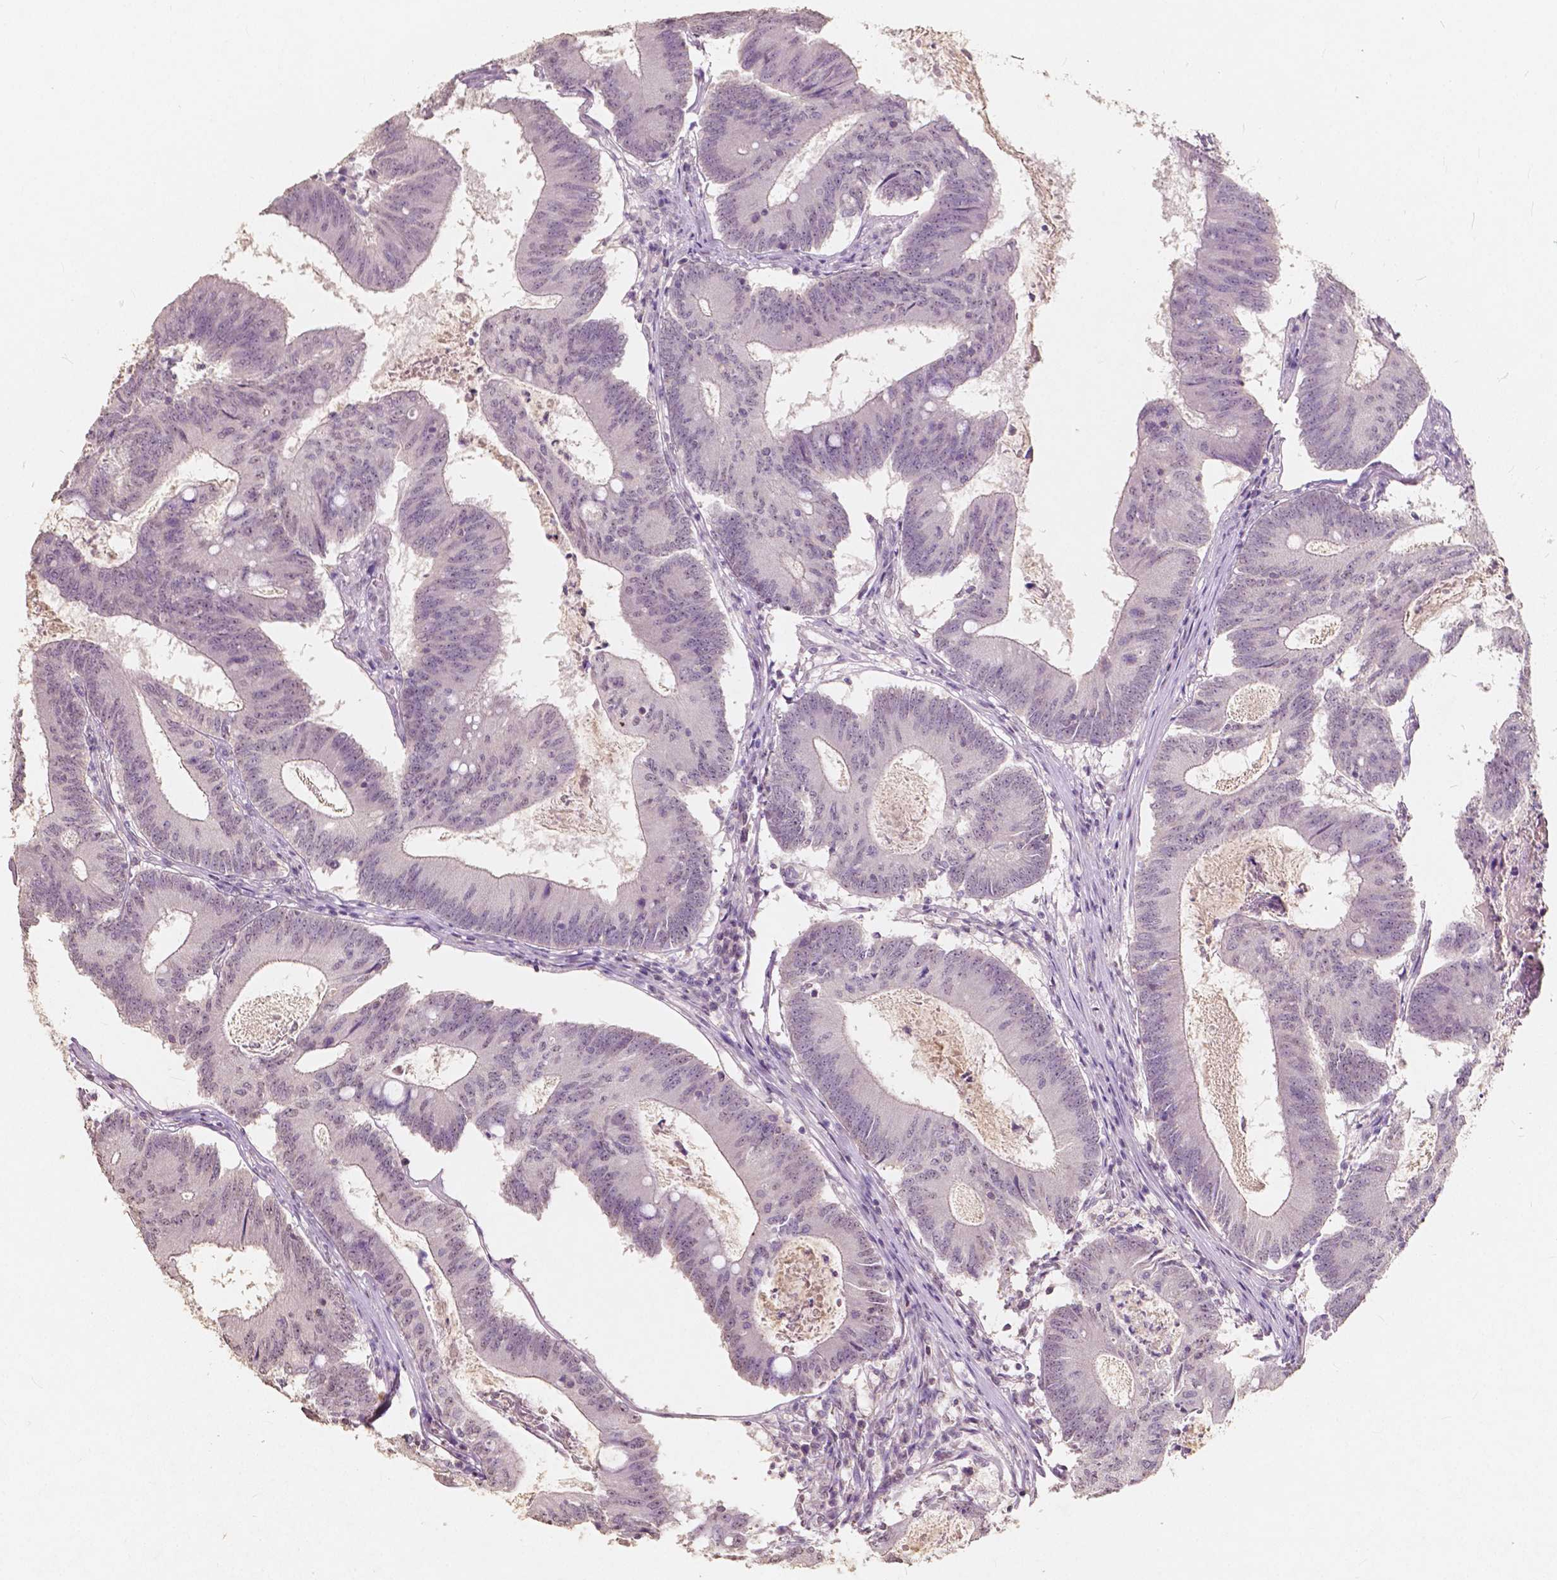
{"staining": {"intensity": "weak", "quantity": "<25%", "location": "nuclear"}, "tissue": "colorectal cancer", "cell_type": "Tumor cells", "image_type": "cancer", "snomed": [{"axis": "morphology", "description": "Adenocarcinoma, NOS"}, {"axis": "topography", "description": "Colon"}], "caption": "Immunohistochemical staining of adenocarcinoma (colorectal) displays no significant positivity in tumor cells.", "gene": "SOX15", "patient": {"sex": "female", "age": 70}}